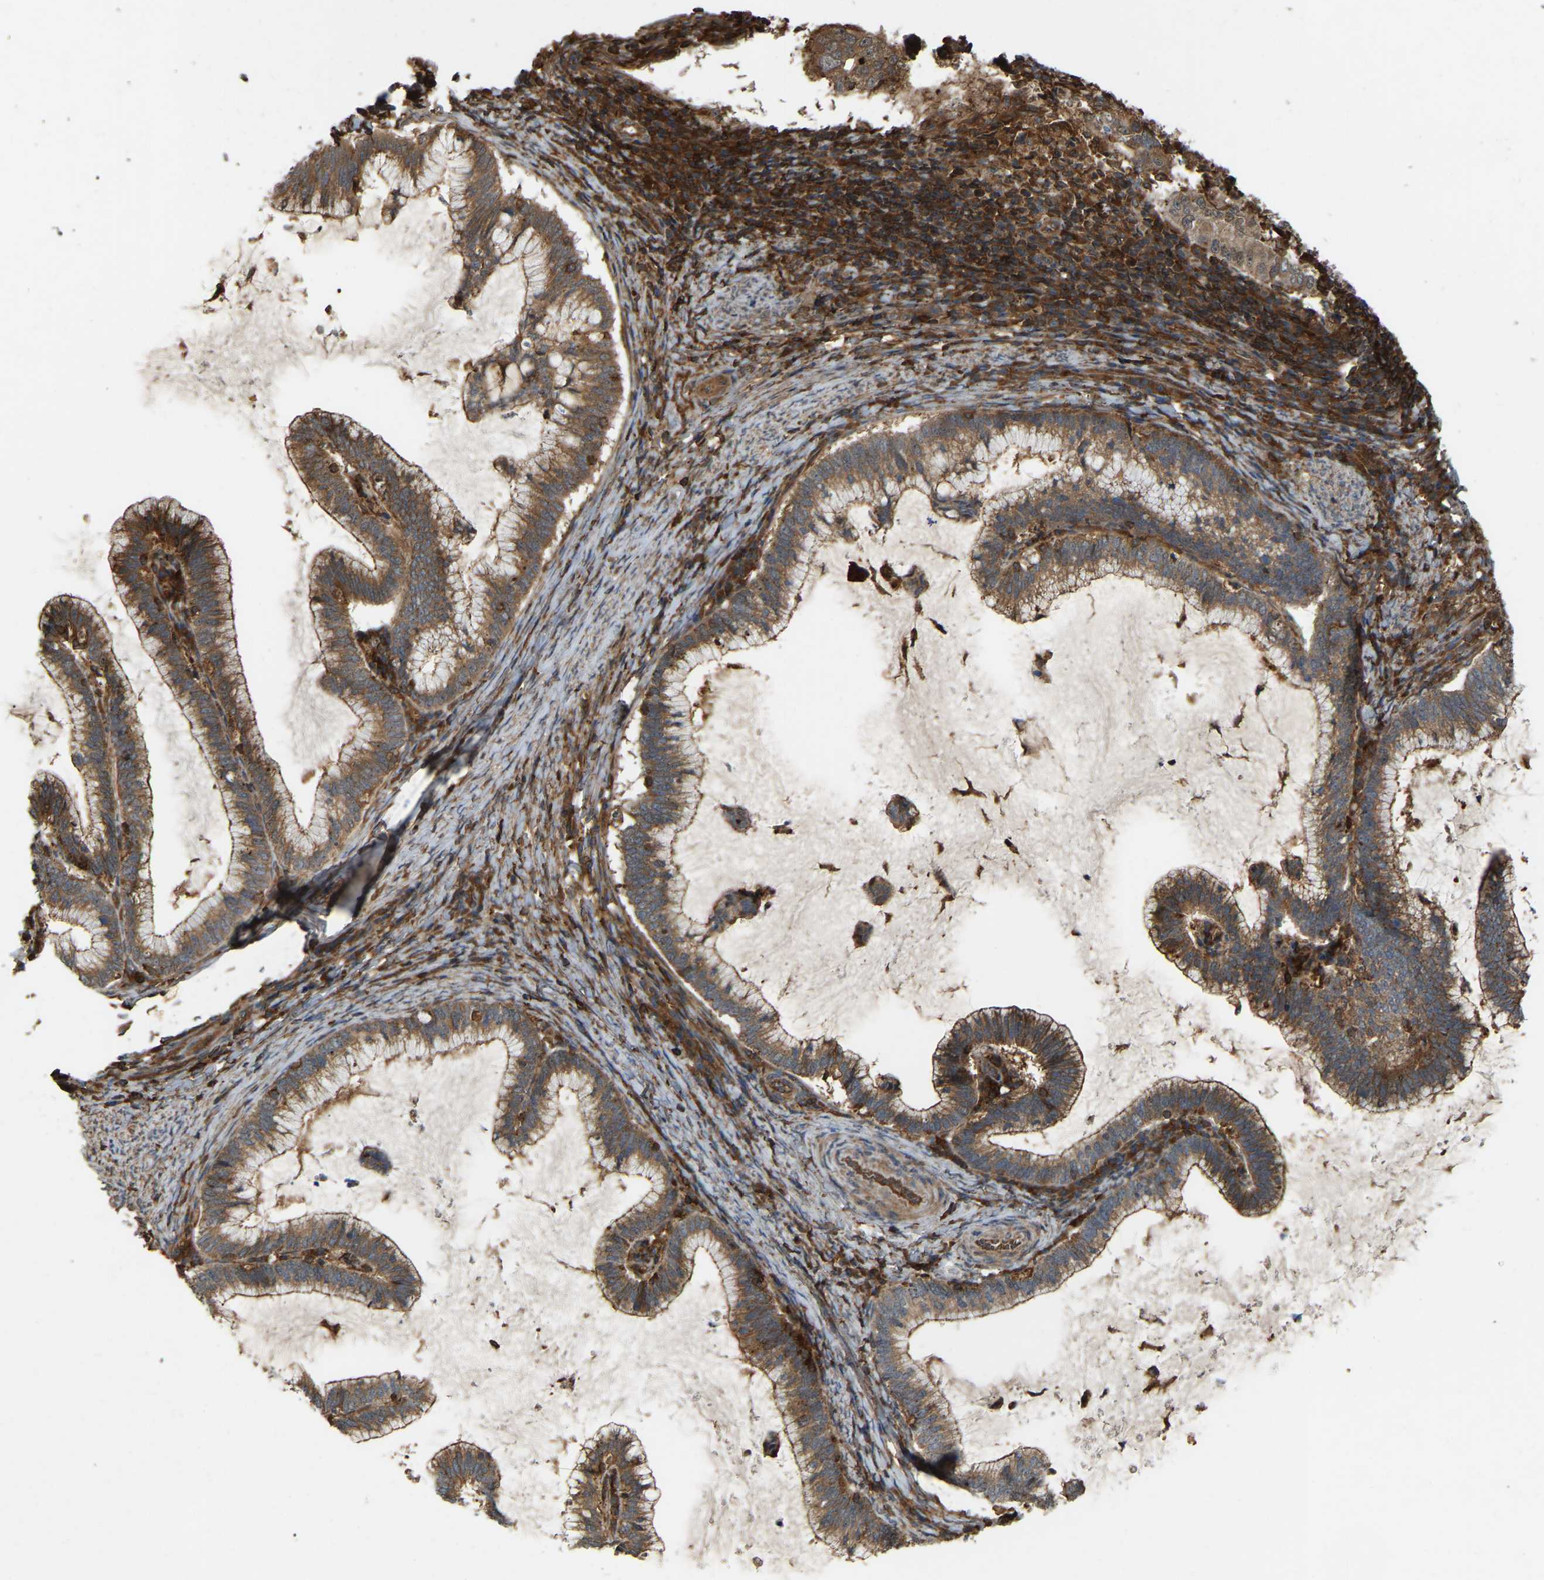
{"staining": {"intensity": "moderate", "quantity": ">75%", "location": "cytoplasmic/membranous"}, "tissue": "cervical cancer", "cell_type": "Tumor cells", "image_type": "cancer", "snomed": [{"axis": "morphology", "description": "Adenocarcinoma, NOS"}, {"axis": "topography", "description": "Cervix"}], "caption": "Moderate cytoplasmic/membranous positivity is present in about >75% of tumor cells in adenocarcinoma (cervical). Nuclei are stained in blue.", "gene": "SAMD9L", "patient": {"sex": "female", "age": 36}}